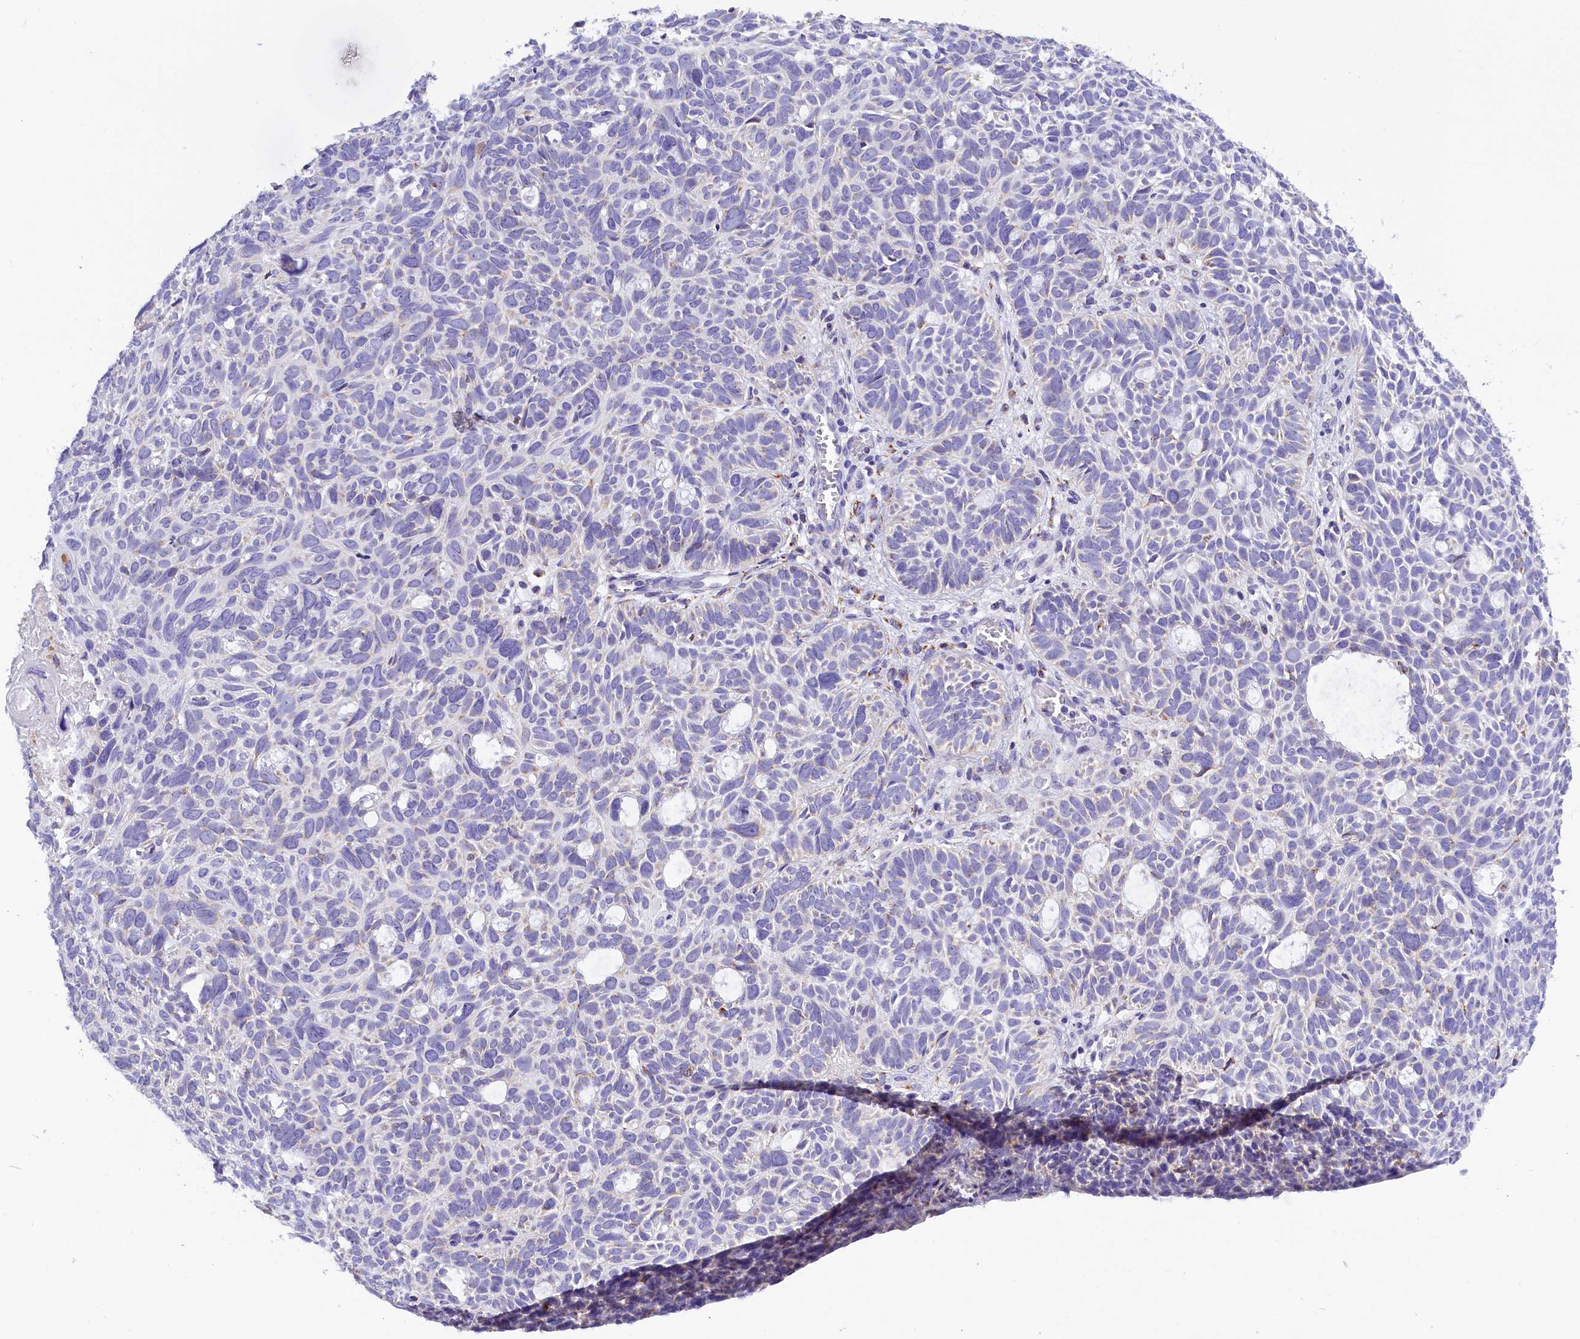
{"staining": {"intensity": "negative", "quantity": "none", "location": "none"}, "tissue": "skin cancer", "cell_type": "Tumor cells", "image_type": "cancer", "snomed": [{"axis": "morphology", "description": "Basal cell carcinoma"}, {"axis": "topography", "description": "Skin"}], "caption": "Human skin cancer stained for a protein using immunohistochemistry exhibits no positivity in tumor cells.", "gene": "ABAT", "patient": {"sex": "male", "age": 69}}